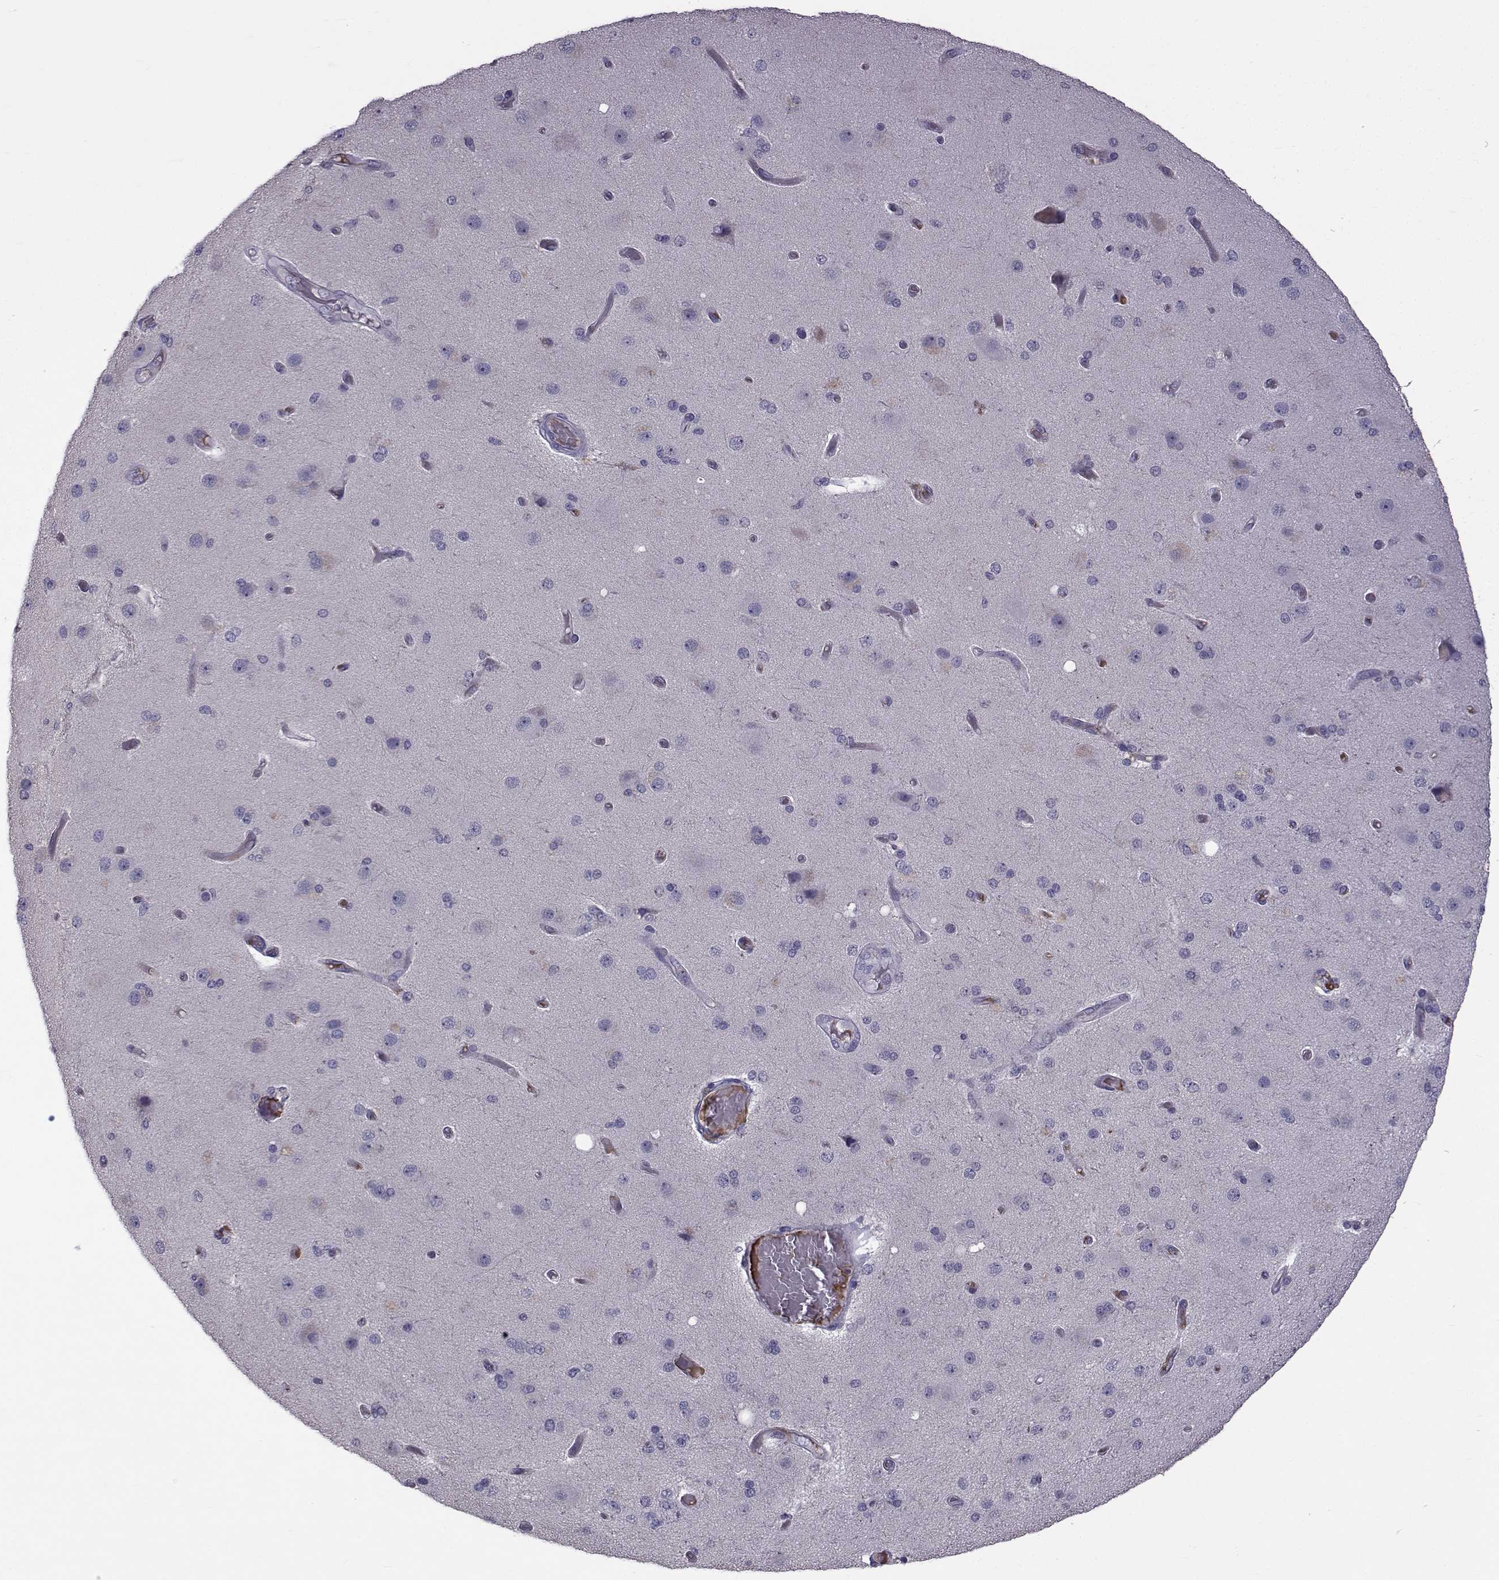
{"staining": {"intensity": "negative", "quantity": "none", "location": "none"}, "tissue": "cerebral cortex", "cell_type": "Endothelial cells", "image_type": "normal", "snomed": [{"axis": "morphology", "description": "Normal tissue, NOS"}, {"axis": "morphology", "description": "Glioma, malignant, High grade"}, {"axis": "topography", "description": "Cerebral cortex"}], "caption": "Immunohistochemistry (IHC) photomicrograph of unremarkable cerebral cortex: cerebral cortex stained with DAB (3,3'-diaminobenzidine) shows no significant protein staining in endothelial cells.", "gene": "TNFRSF11B", "patient": {"sex": "male", "age": 77}}